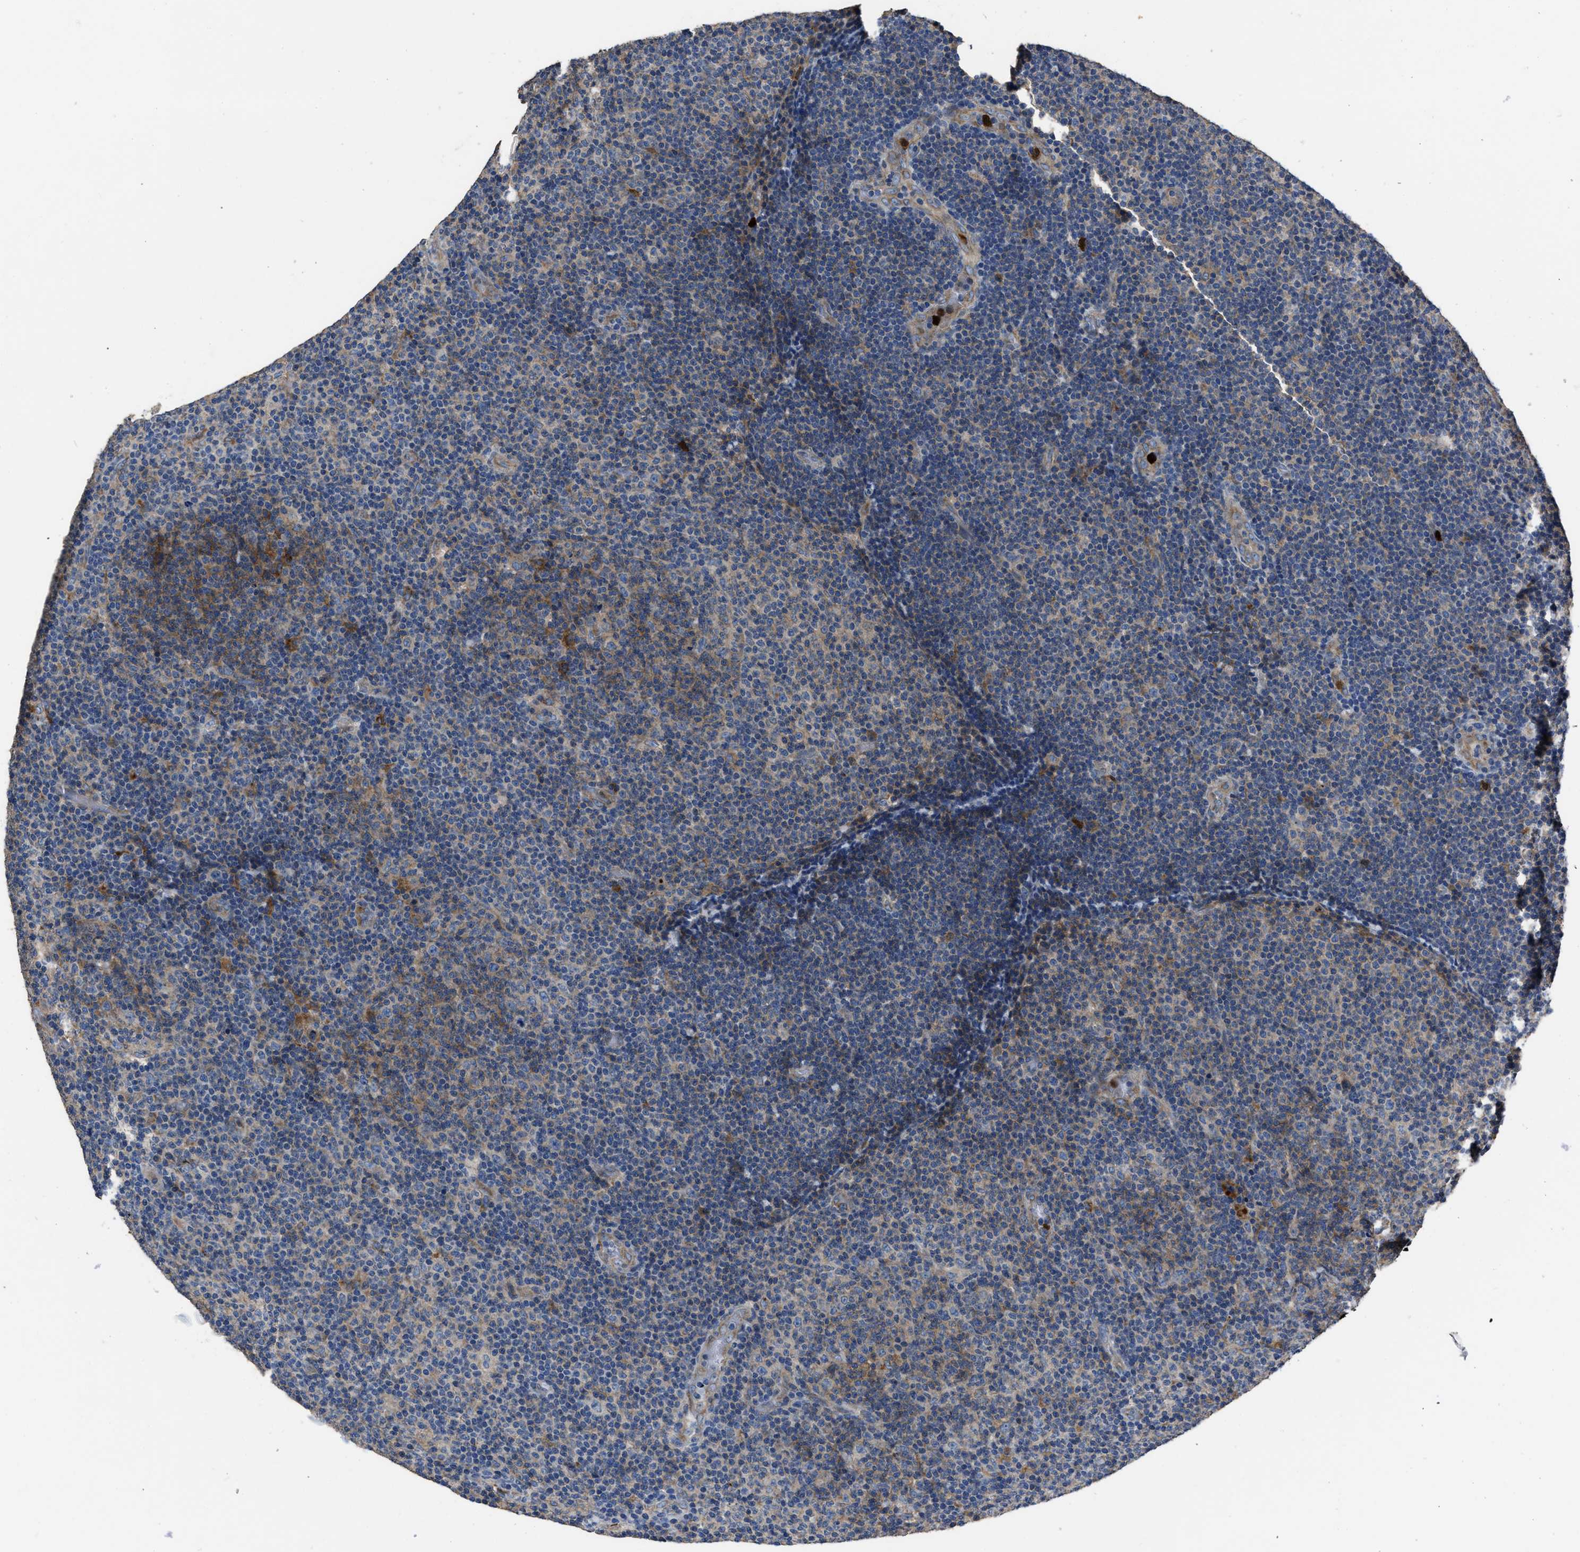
{"staining": {"intensity": "weak", "quantity": "<25%", "location": "cytoplasmic/membranous"}, "tissue": "lymphoma", "cell_type": "Tumor cells", "image_type": "cancer", "snomed": [{"axis": "morphology", "description": "Malignant lymphoma, non-Hodgkin's type, Low grade"}, {"axis": "topography", "description": "Lymph node"}], "caption": "There is no significant positivity in tumor cells of lymphoma. (DAB (3,3'-diaminobenzidine) IHC, high magnification).", "gene": "ANGPT1", "patient": {"sex": "male", "age": 83}}